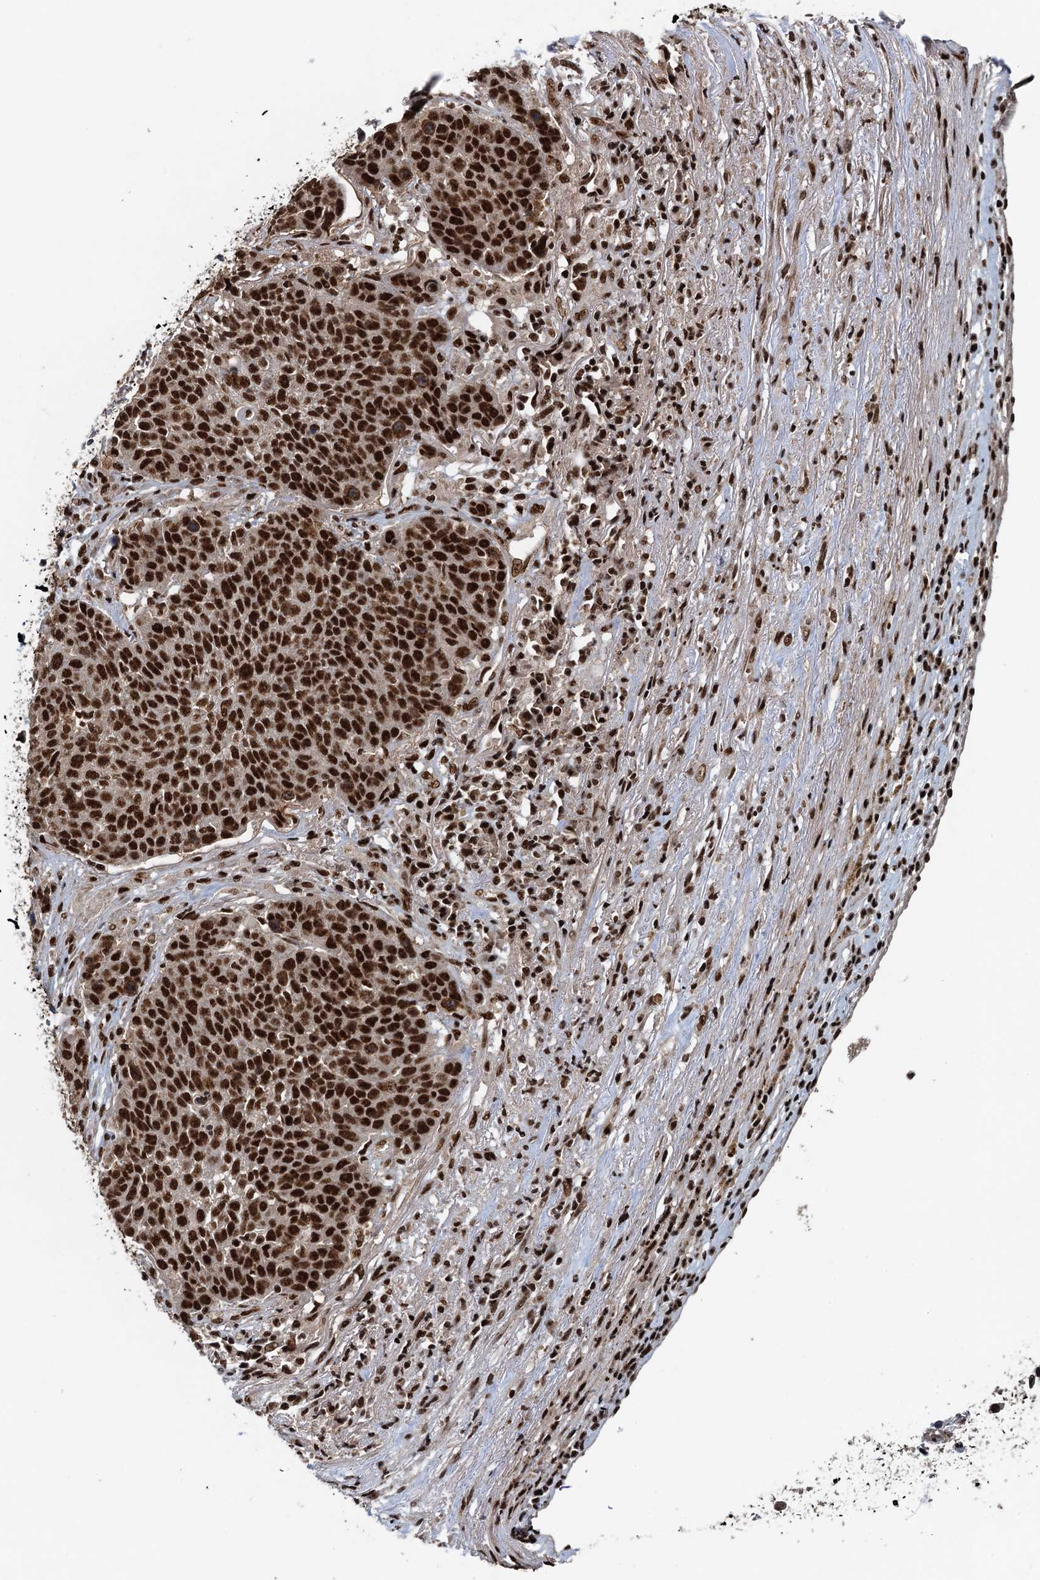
{"staining": {"intensity": "strong", "quantity": ">75%", "location": "nuclear"}, "tissue": "lung cancer", "cell_type": "Tumor cells", "image_type": "cancer", "snomed": [{"axis": "morphology", "description": "Normal tissue, NOS"}, {"axis": "morphology", "description": "Squamous cell carcinoma, NOS"}, {"axis": "topography", "description": "Lymph node"}, {"axis": "topography", "description": "Lung"}], "caption": "Protein expression analysis of squamous cell carcinoma (lung) displays strong nuclear staining in approximately >75% of tumor cells. The staining was performed using DAB (3,3'-diaminobenzidine), with brown indicating positive protein expression. Nuclei are stained blue with hematoxylin.", "gene": "ZC3H18", "patient": {"sex": "male", "age": 66}}